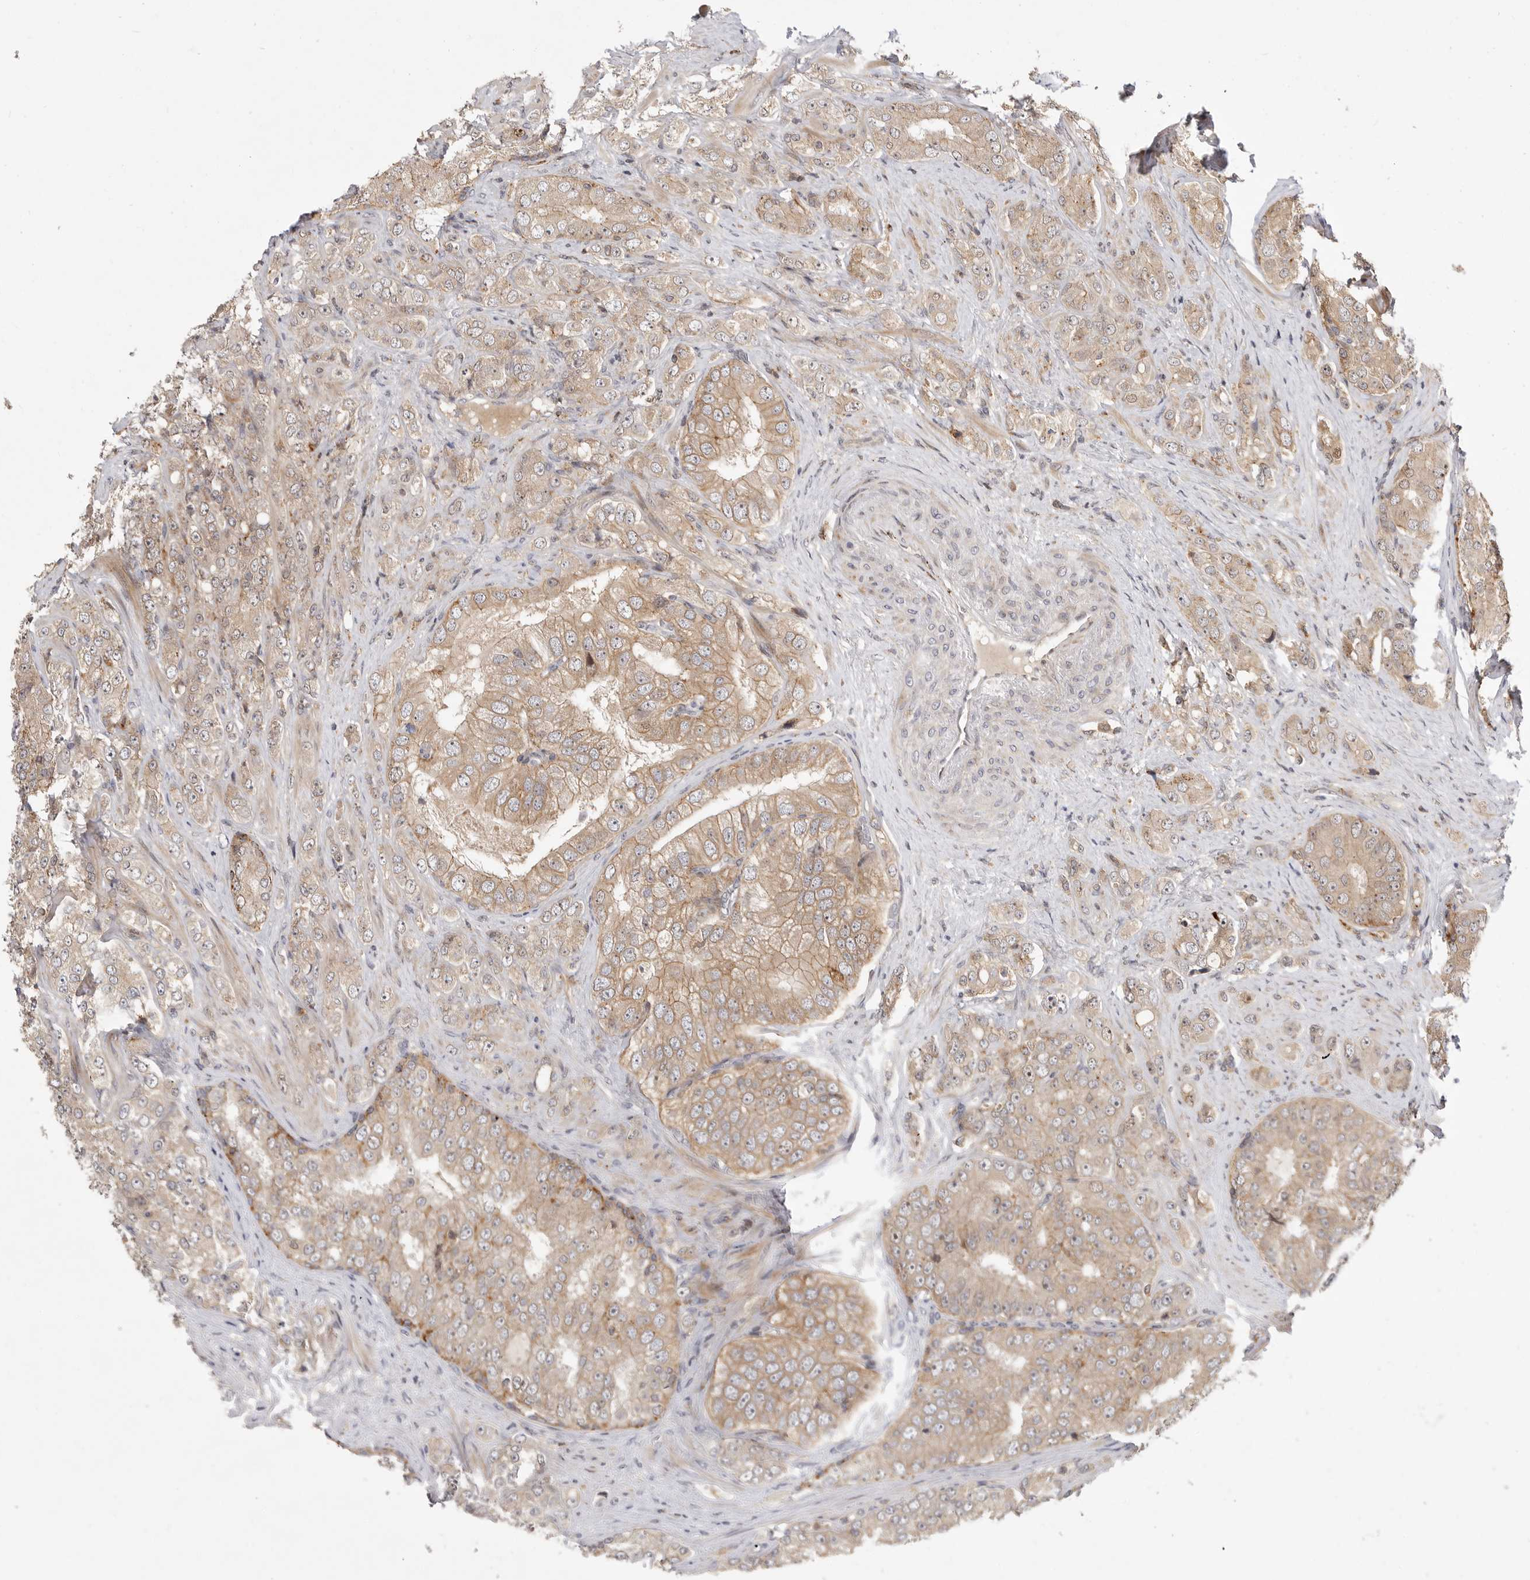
{"staining": {"intensity": "weak", "quantity": ">75%", "location": "cytoplasmic/membranous"}, "tissue": "prostate cancer", "cell_type": "Tumor cells", "image_type": "cancer", "snomed": [{"axis": "morphology", "description": "Adenocarcinoma, High grade"}, {"axis": "topography", "description": "Prostate"}], "caption": "Immunohistochemistry photomicrograph of neoplastic tissue: human prostate cancer (adenocarcinoma (high-grade)) stained using IHC exhibits low levels of weak protein expression localized specifically in the cytoplasmic/membranous of tumor cells, appearing as a cytoplasmic/membranous brown color.", "gene": "CSNK1G3", "patient": {"sex": "male", "age": 58}}